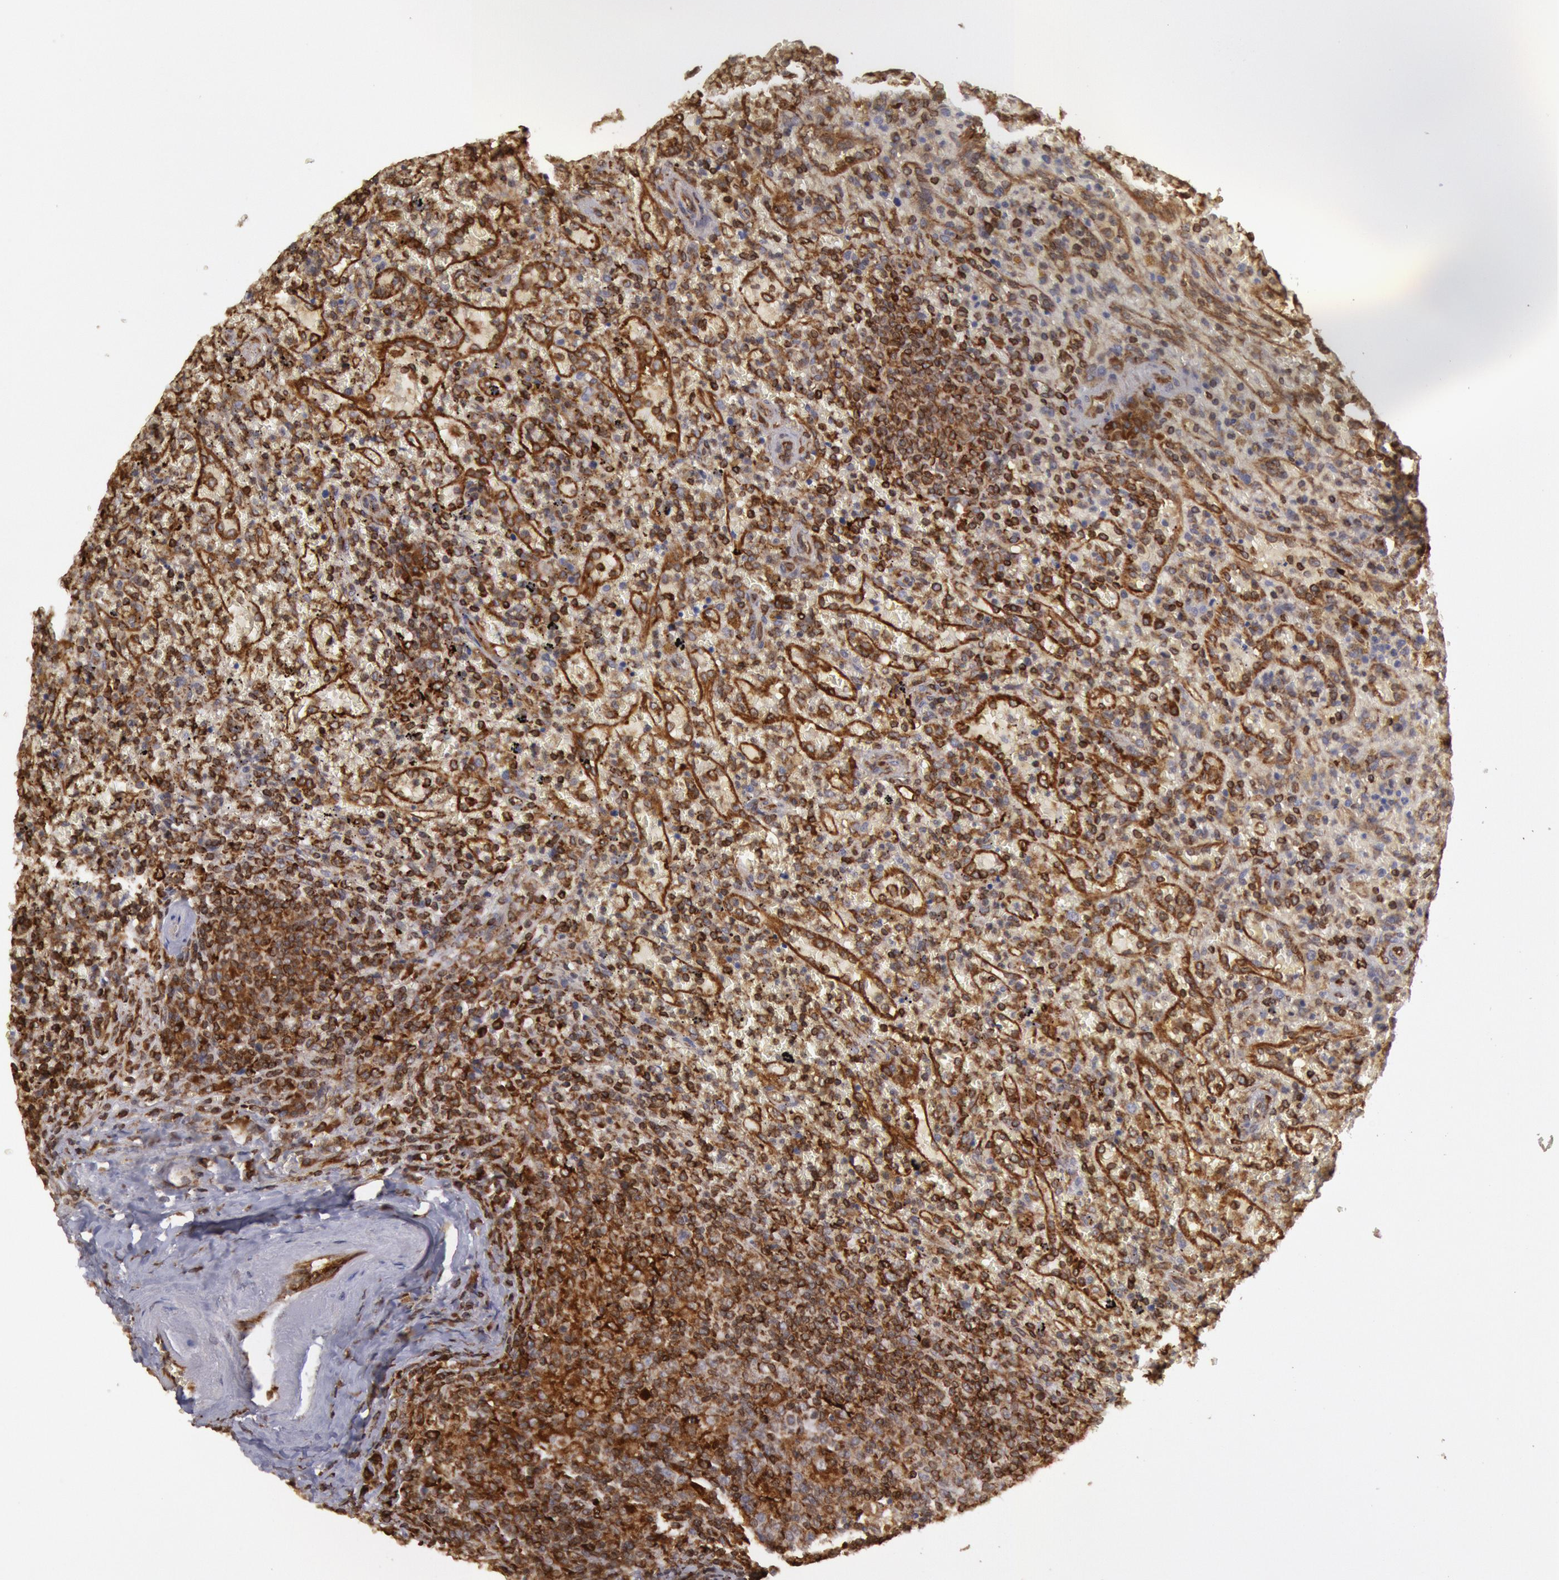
{"staining": {"intensity": "strong", "quantity": "25%-75%", "location": "cytoplasmic/membranous"}, "tissue": "lymphoma", "cell_type": "Tumor cells", "image_type": "cancer", "snomed": [{"axis": "morphology", "description": "Malignant lymphoma, non-Hodgkin's type, High grade"}, {"axis": "topography", "description": "Spleen"}, {"axis": "topography", "description": "Lymph node"}], "caption": "This image displays immunohistochemistry (IHC) staining of human malignant lymphoma, non-Hodgkin's type (high-grade), with high strong cytoplasmic/membranous positivity in approximately 25%-75% of tumor cells.", "gene": "TAP2", "patient": {"sex": "female", "age": 70}}